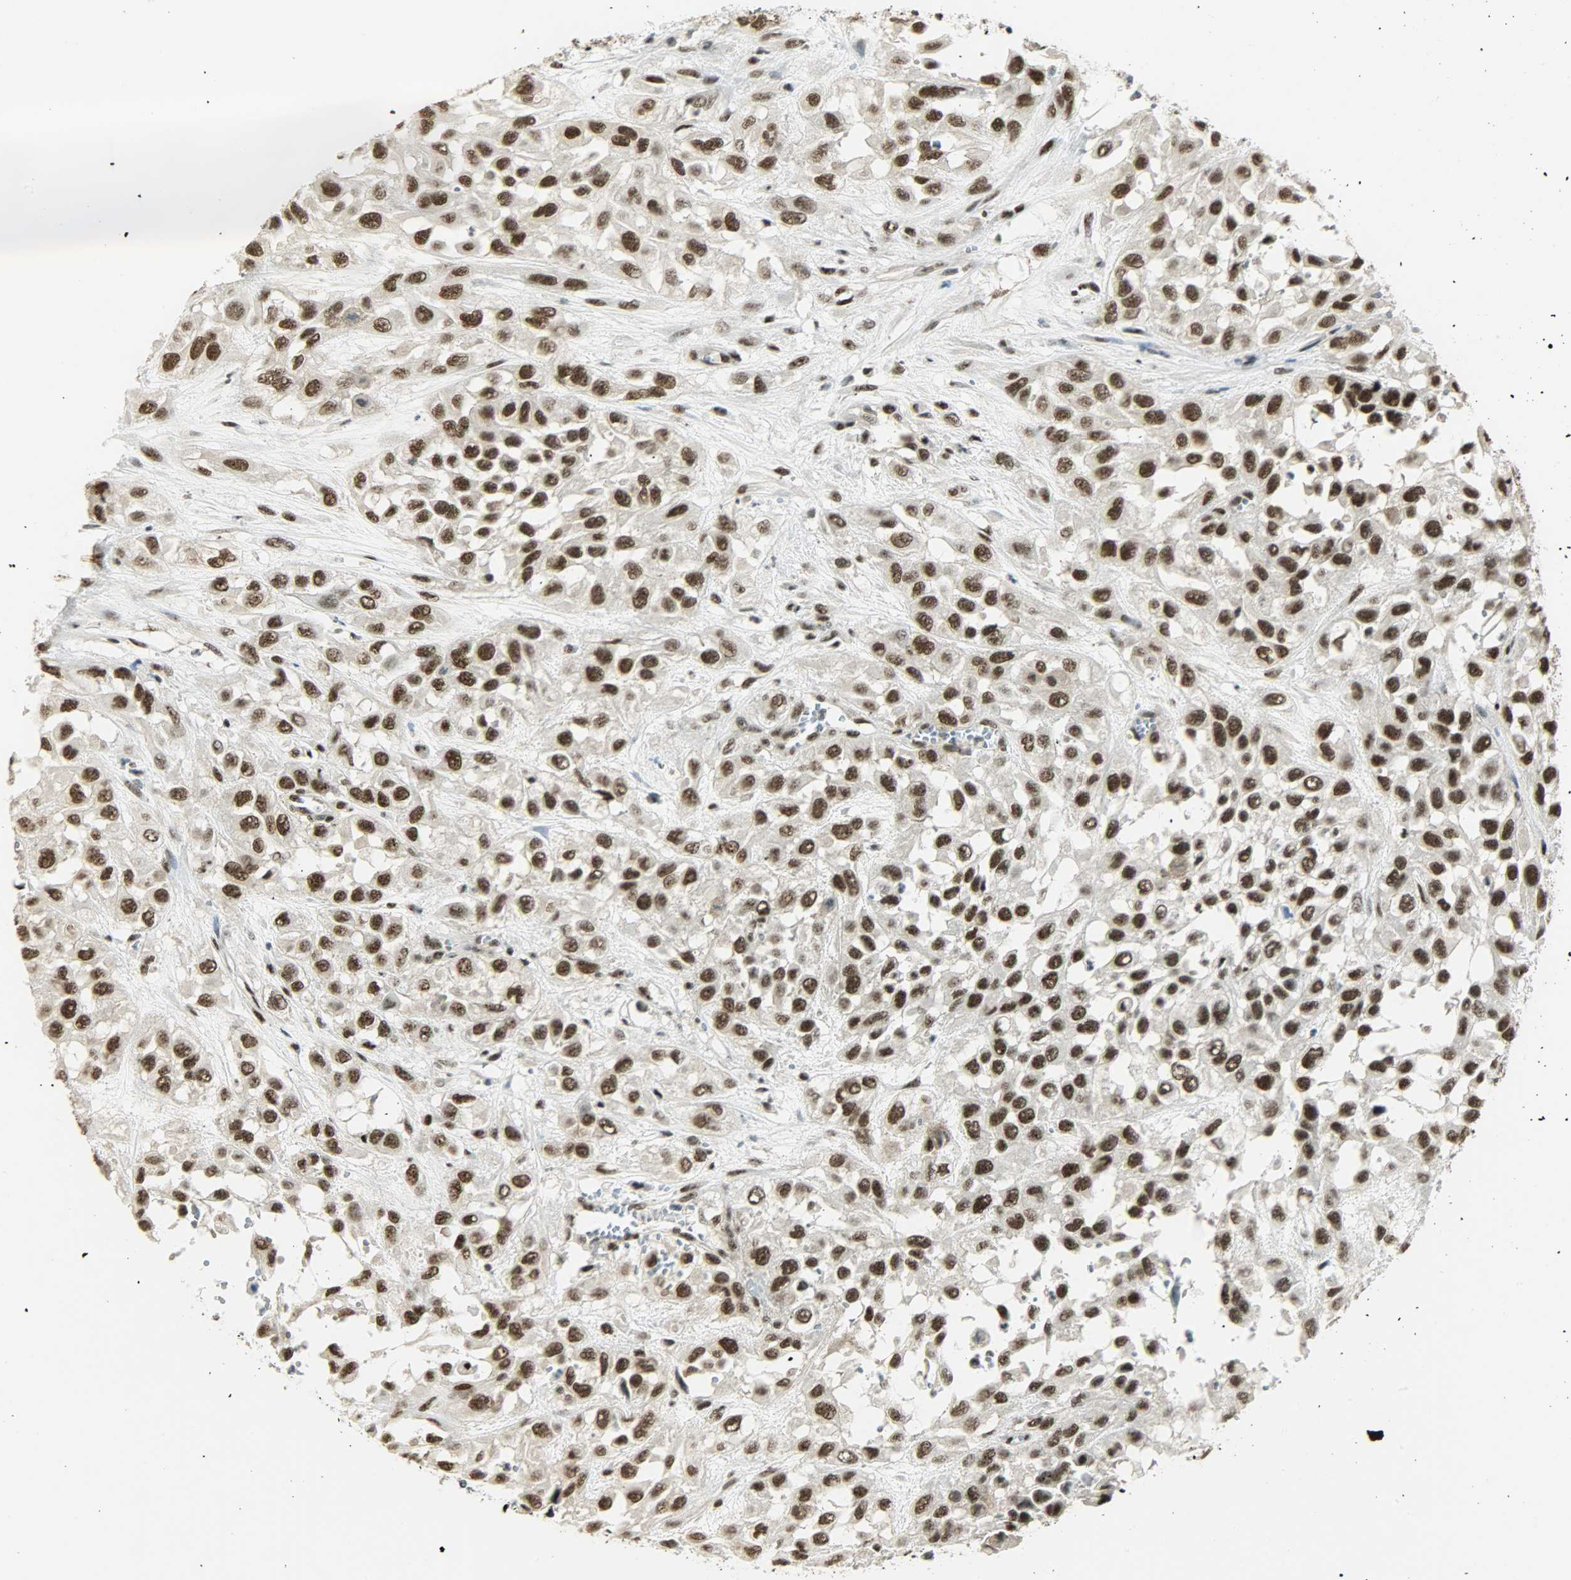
{"staining": {"intensity": "strong", "quantity": ">75%", "location": "nuclear"}, "tissue": "urothelial cancer", "cell_type": "Tumor cells", "image_type": "cancer", "snomed": [{"axis": "morphology", "description": "Urothelial carcinoma, High grade"}, {"axis": "topography", "description": "Urinary bladder"}], "caption": "Immunohistochemistry (IHC) image of urothelial cancer stained for a protein (brown), which demonstrates high levels of strong nuclear positivity in about >75% of tumor cells.", "gene": "SUGP1", "patient": {"sex": "male", "age": 57}}